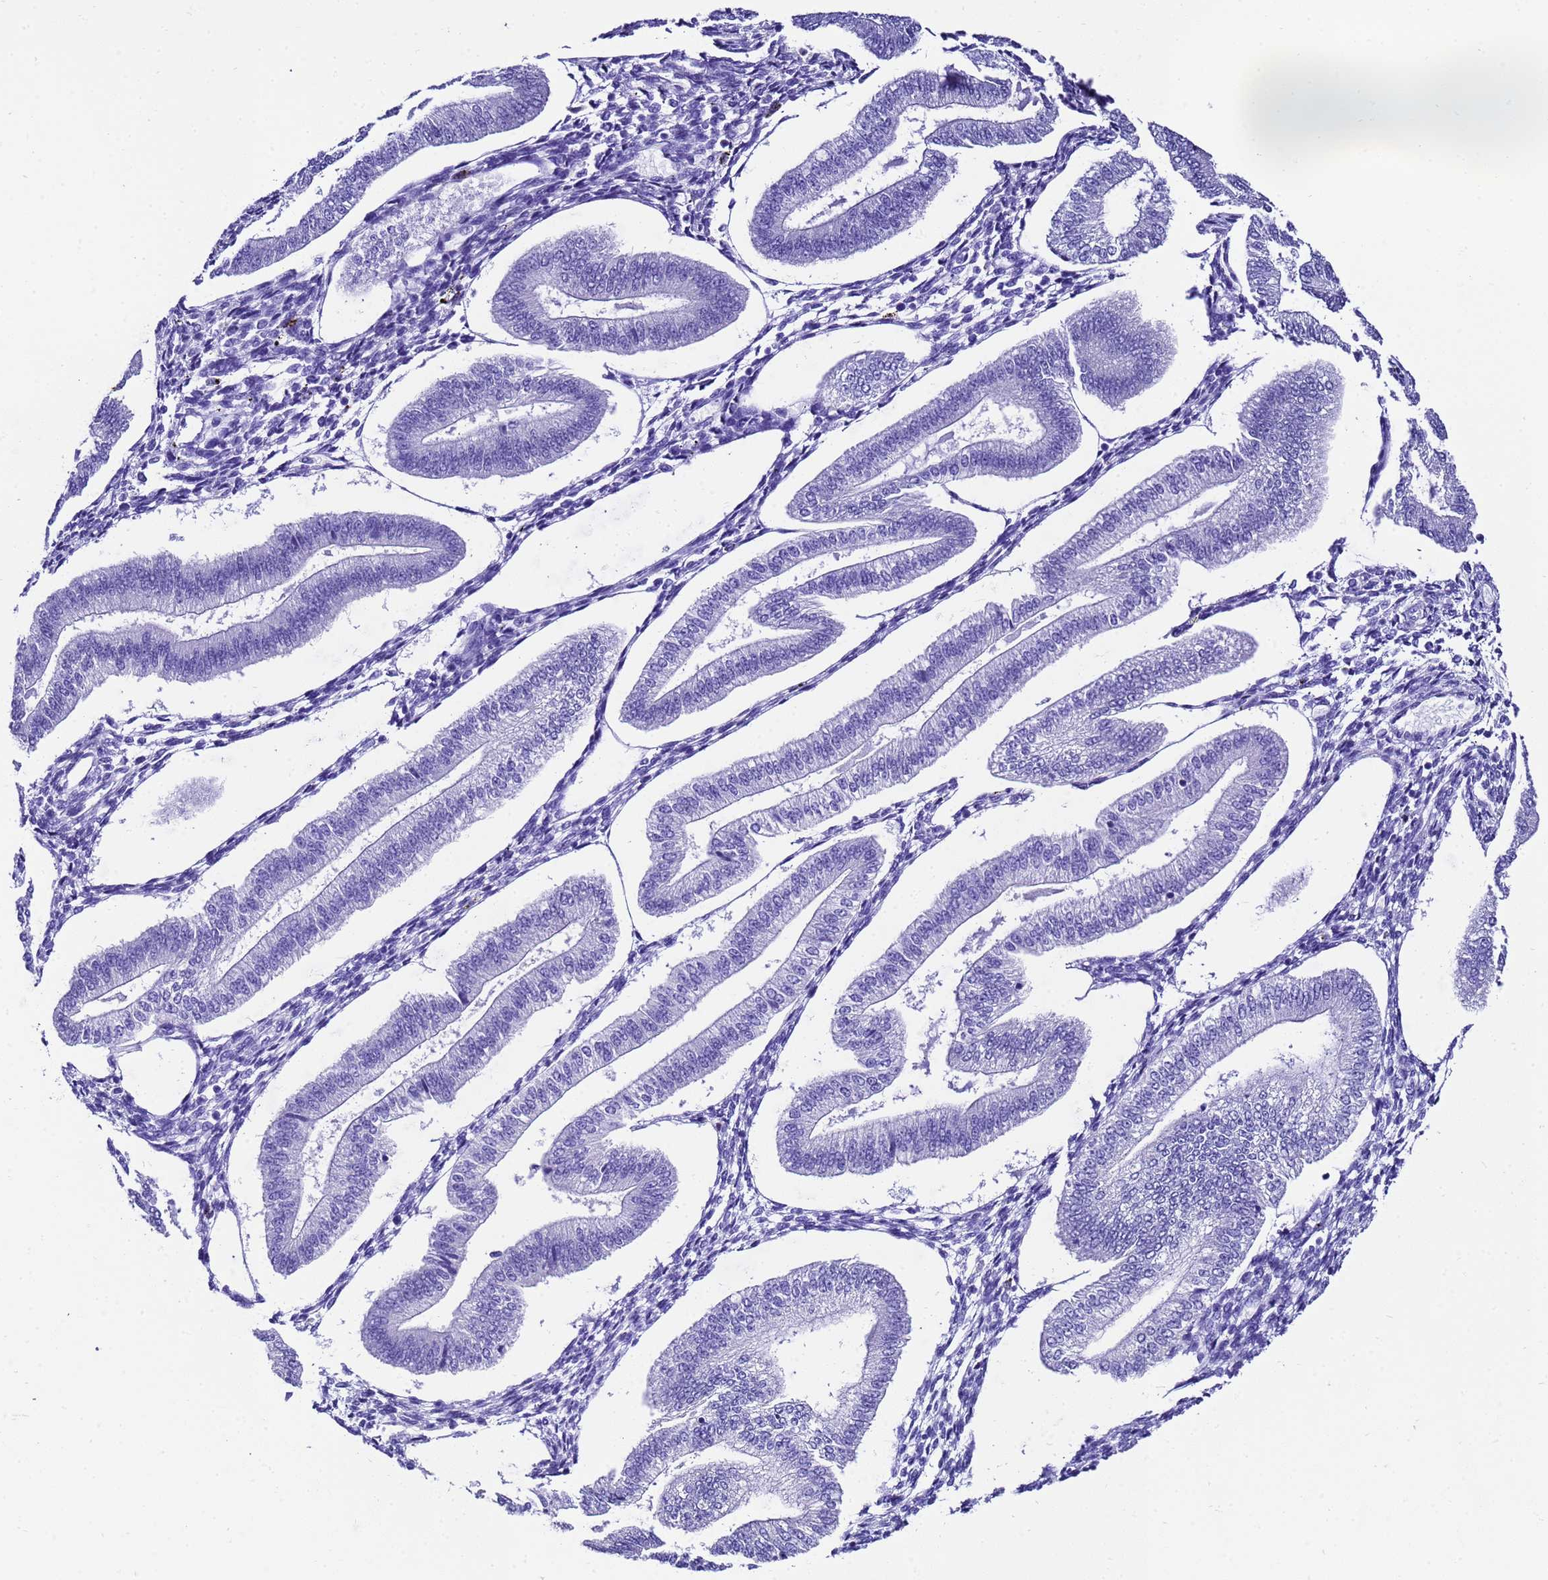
{"staining": {"intensity": "negative", "quantity": "none", "location": "none"}, "tissue": "endometrium", "cell_type": "Cells in endometrial stroma", "image_type": "normal", "snomed": [{"axis": "morphology", "description": "Normal tissue, NOS"}, {"axis": "topography", "description": "Endometrium"}], "caption": "IHC micrograph of unremarkable endometrium: human endometrium stained with DAB (3,3'-diaminobenzidine) demonstrates no significant protein staining in cells in endometrial stroma.", "gene": "UGT2A1", "patient": {"sex": "female", "age": 34}}